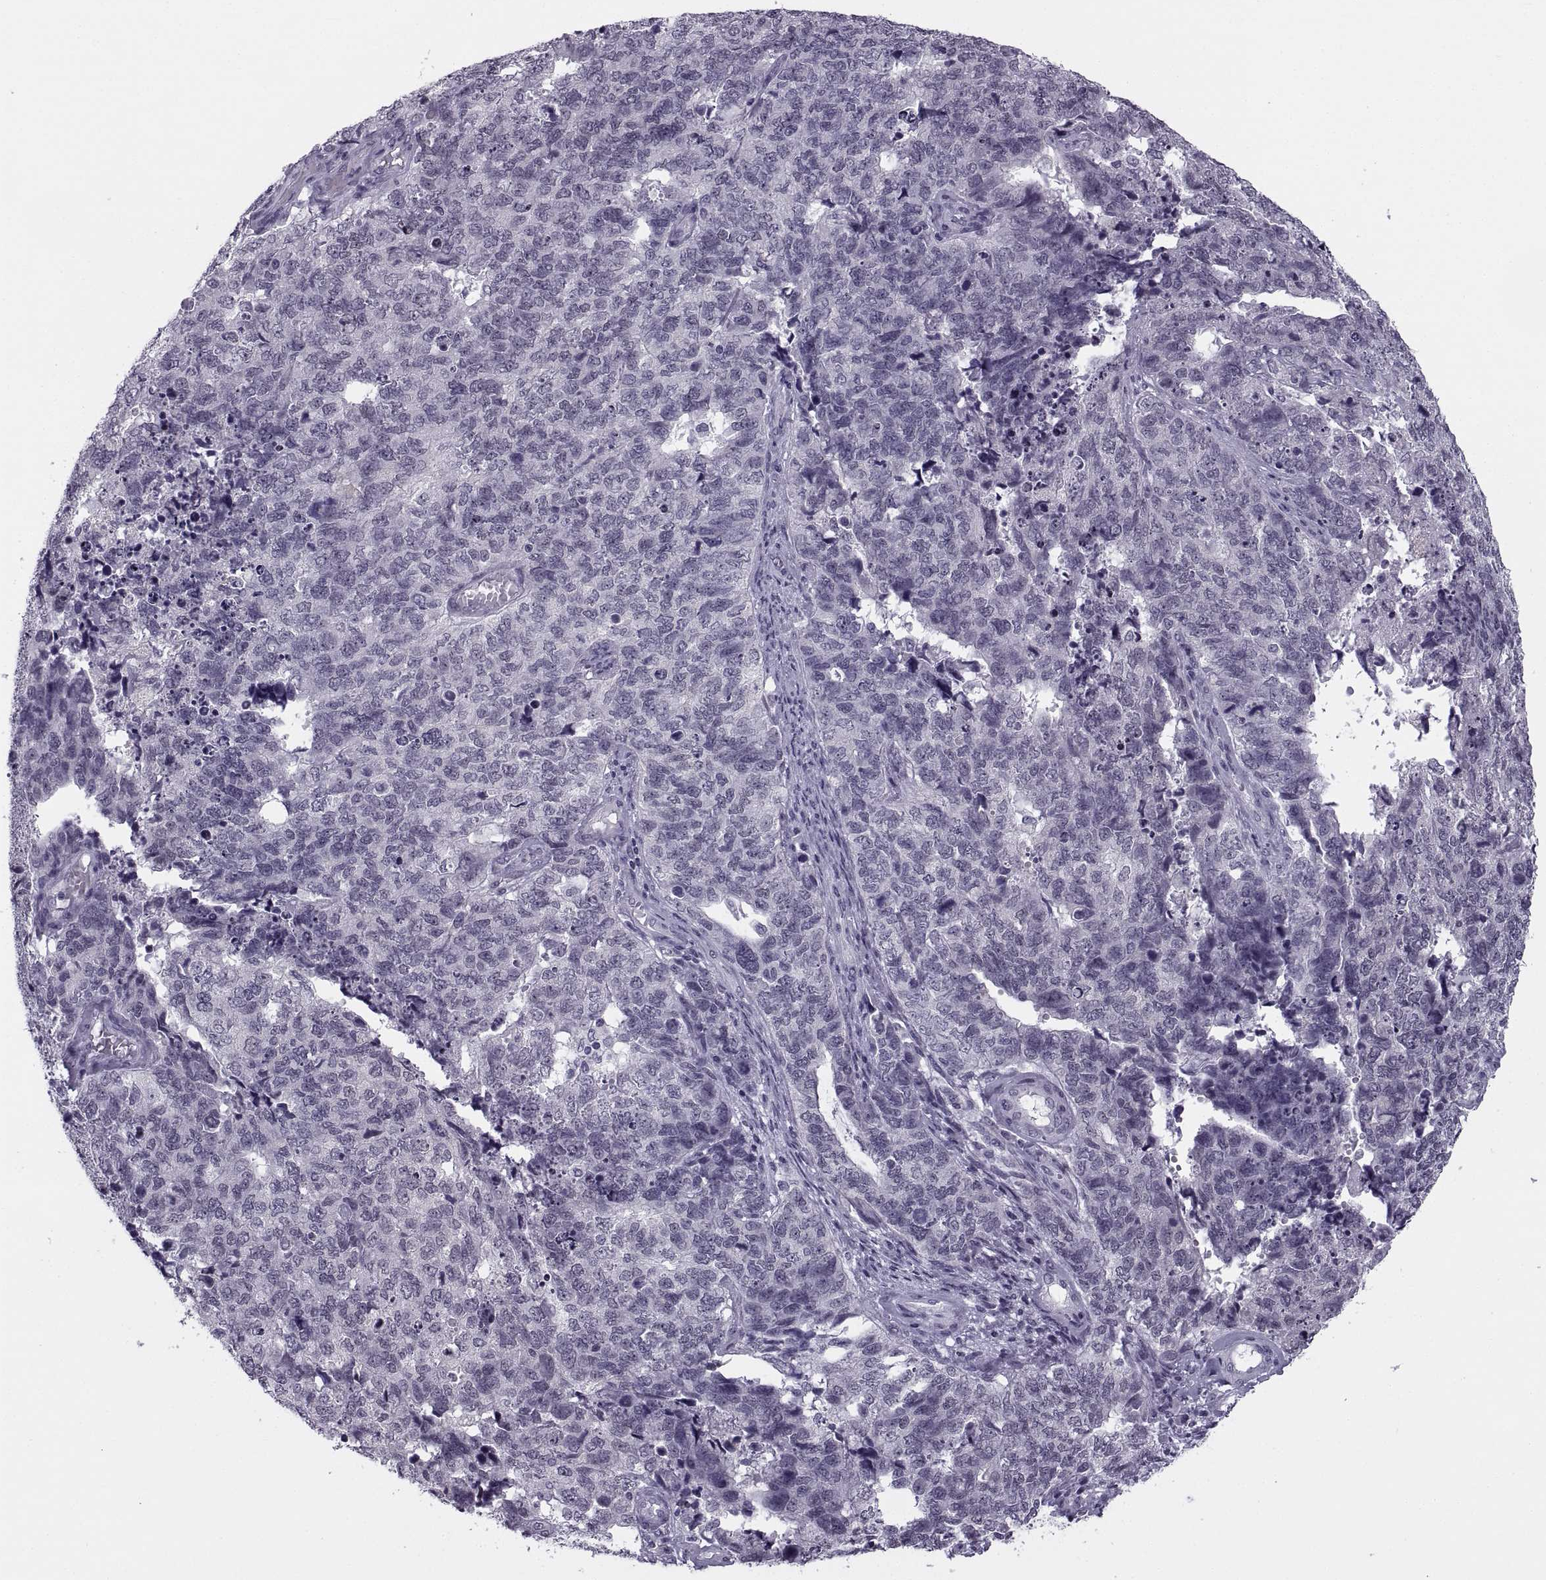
{"staining": {"intensity": "negative", "quantity": "none", "location": "none"}, "tissue": "cervical cancer", "cell_type": "Tumor cells", "image_type": "cancer", "snomed": [{"axis": "morphology", "description": "Squamous cell carcinoma, NOS"}, {"axis": "topography", "description": "Cervix"}], "caption": "Tumor cells show no significant protein expression in cervical squamous cell carcinoma.", "gene": "TBC1D3G", "patient": {"sex": "female", "age": 63}}